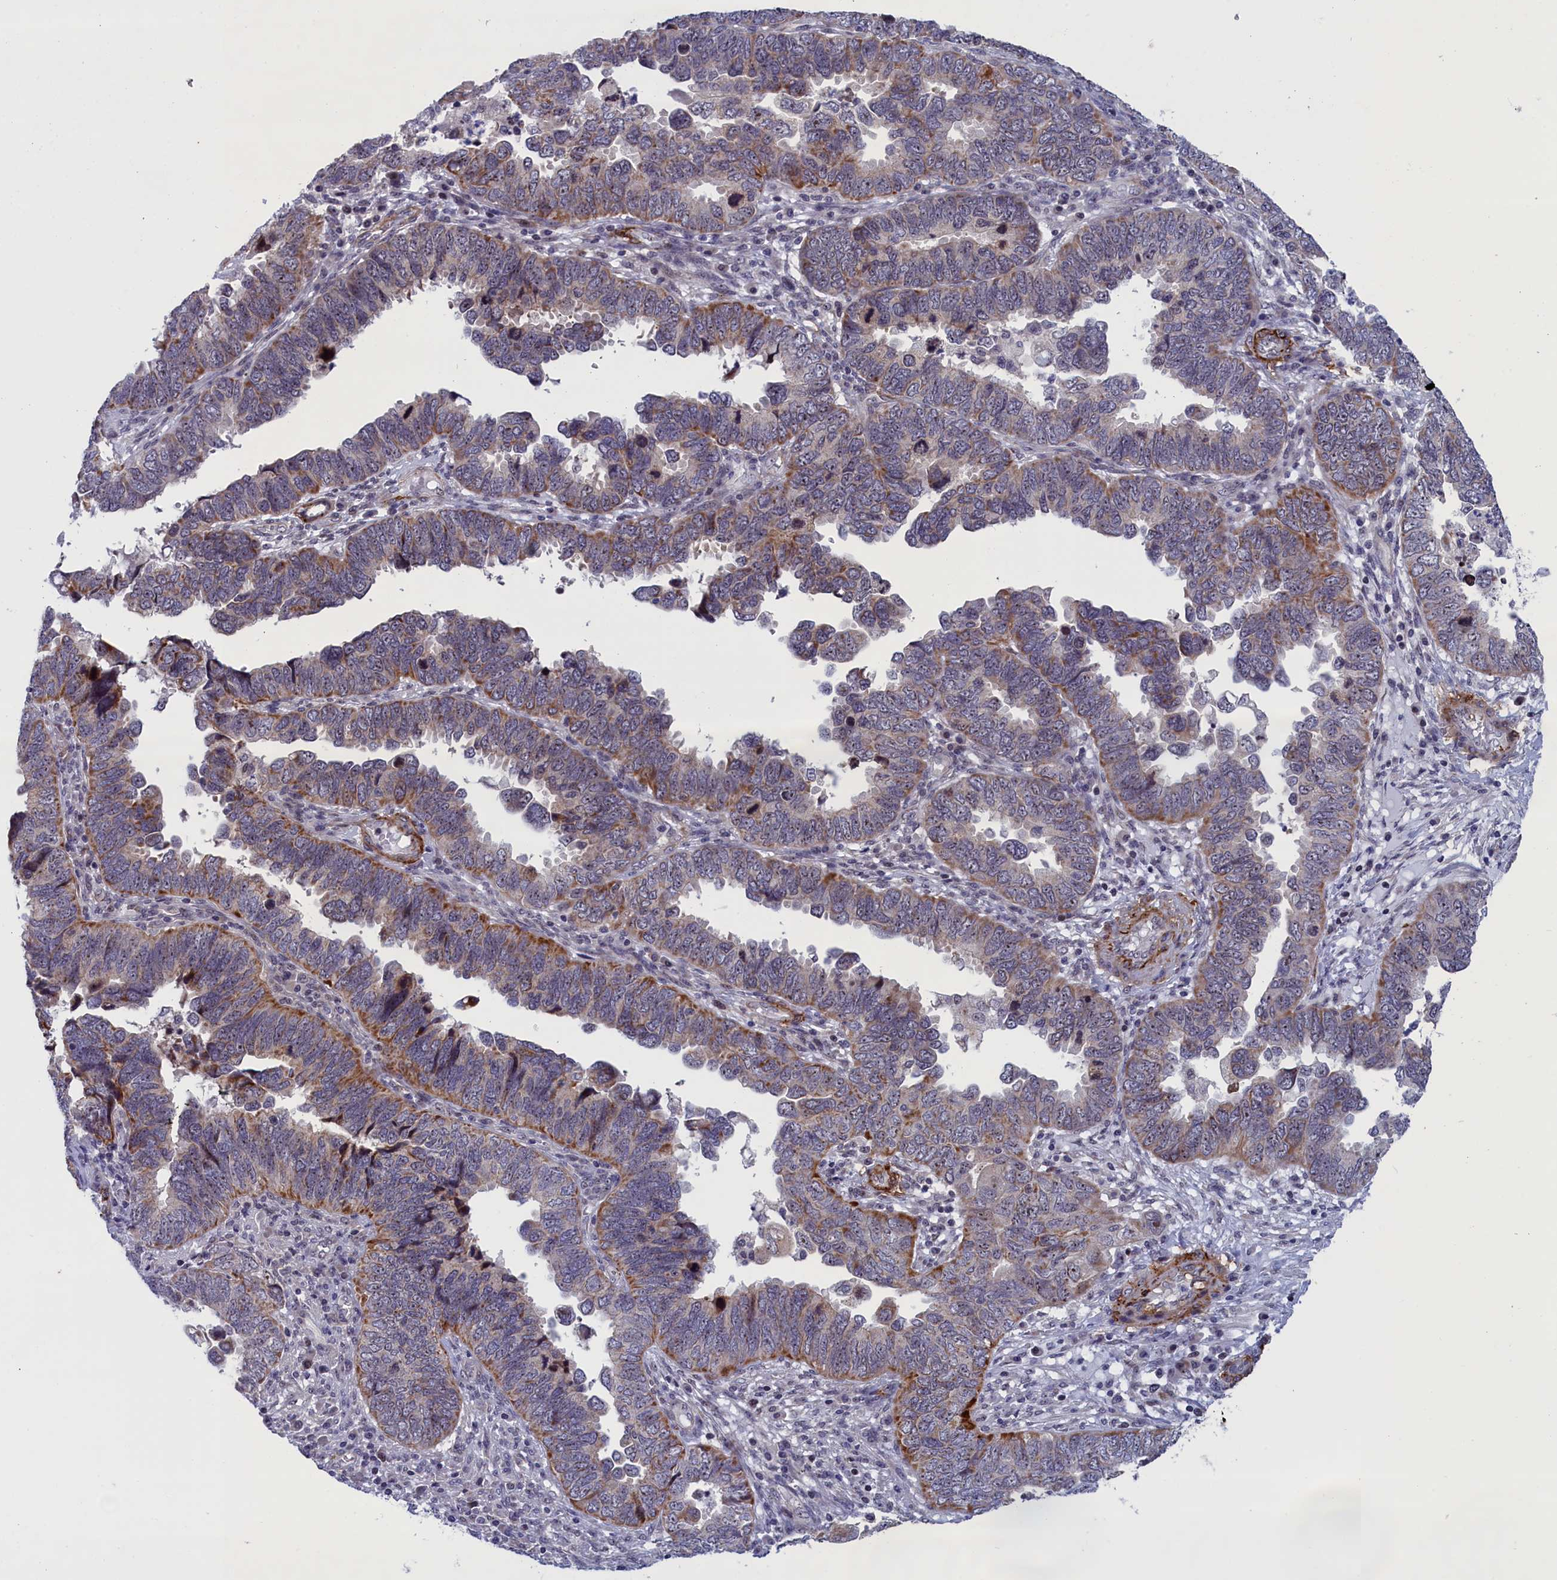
{"staining": {"intensity": "moderate", "quantity": "25%-75%", "location": "cytoplasmic/membranous"}, "tissue": "endometrial cancer", "cell_type": "Tumor cells", "image_type": "cancer", "snomed": [{"axis": "morphology", "description": "Adenocarcinoma, NOS"}, {"axis": "topography", "description": "Endometrium"}], "caption": "Tumor cells demonstrate moderate cytoplasmic/membranous expression in about 25%-75% of cells in endometrial cancer.", "gene": "PPAN", "patient": {"sex": "female", "age": 79}}